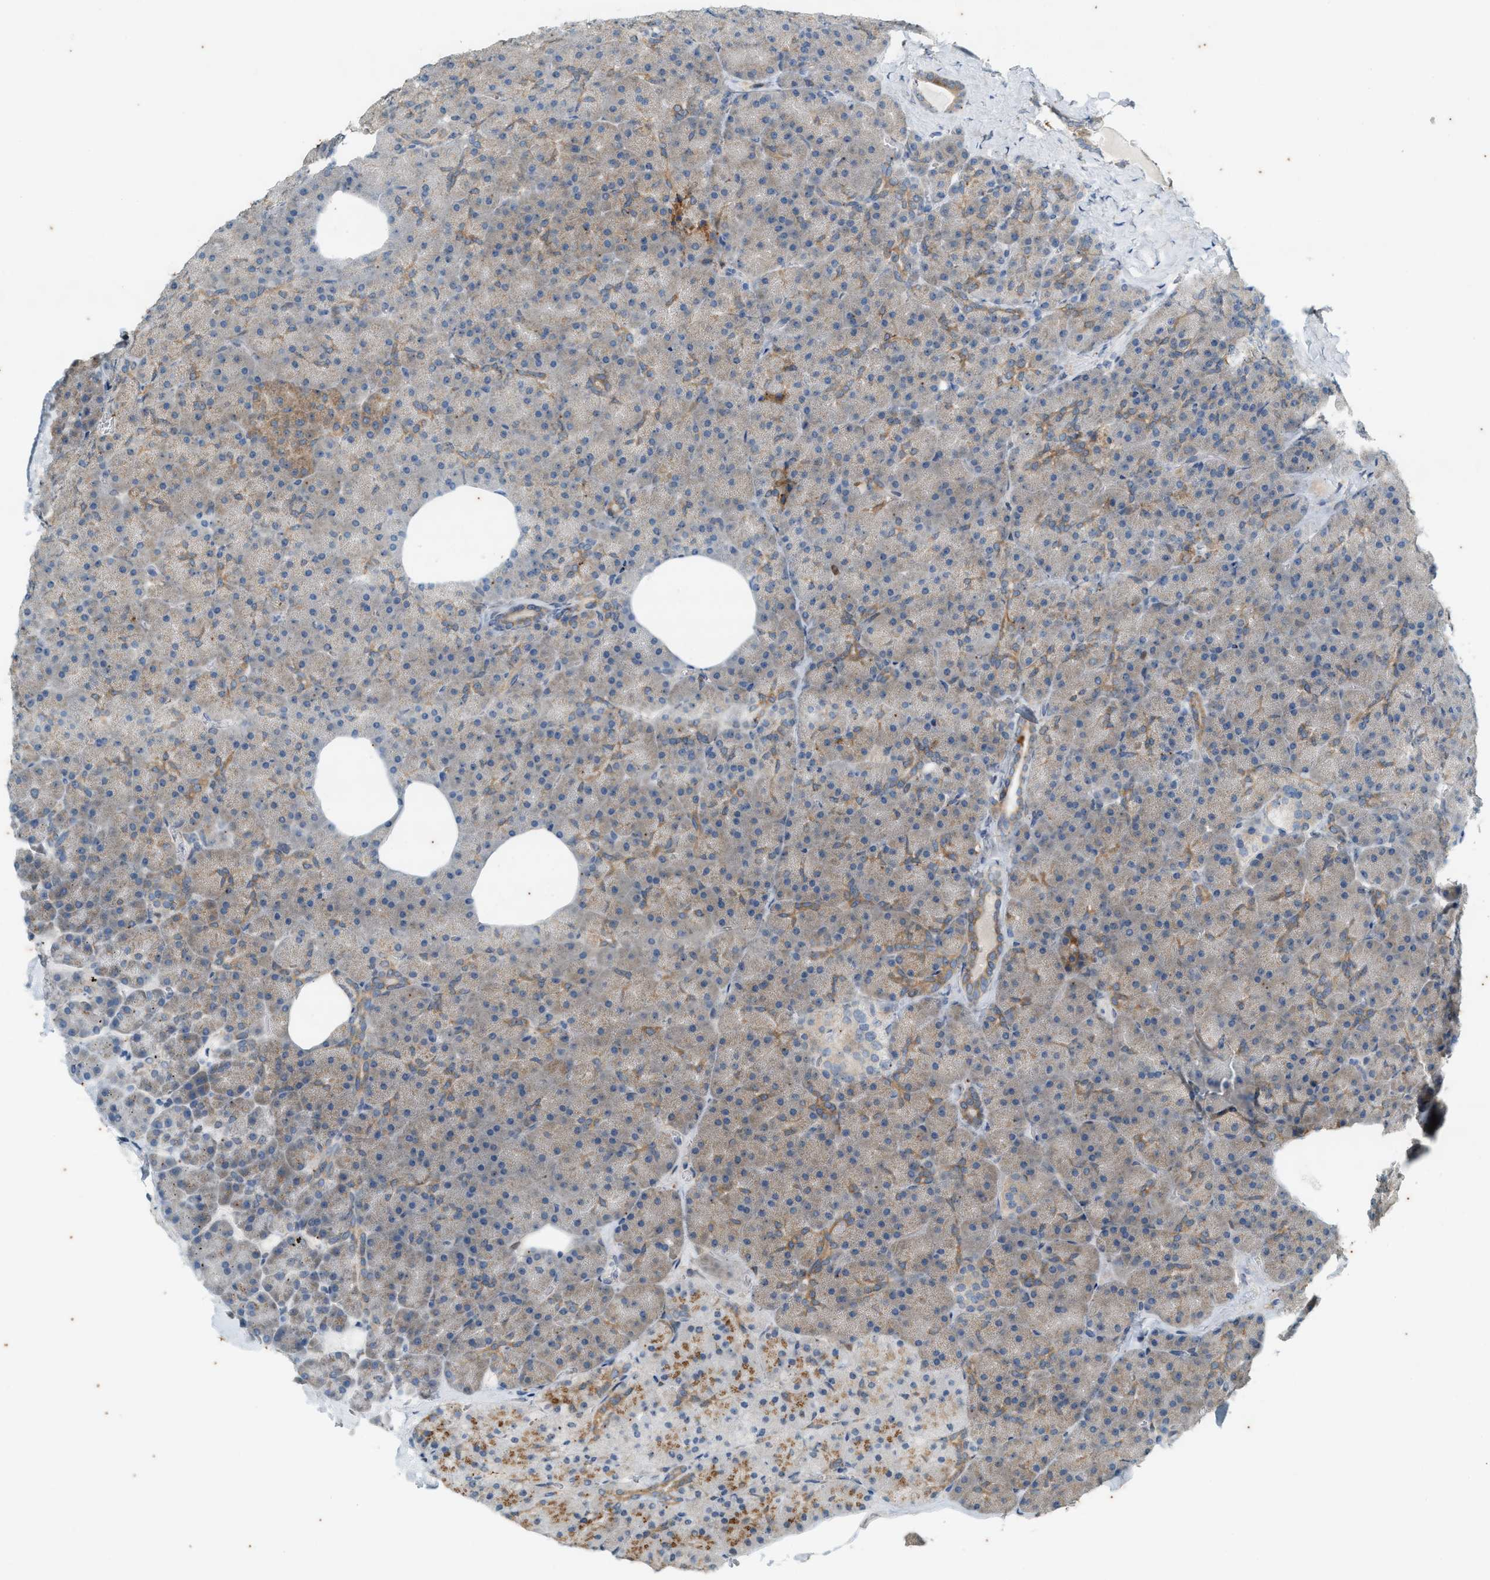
{"staining": {"intensity": "moderate", "quantity": "25%-75%", "location": "cytoplasmic/membranous"}, "tissue": "pancreas", "cell_type": "Exocrine glandular cells", "image_type": "normal", "snomed": [{"axis": "morphology", "description": "Normal tissue, NOS"}, {"axis": "morphology", "description": "Carcinoid, malignant, NOS"}, {"axis": "topography", "description": "Pancreas"}], "caption": "Immunohistochemical staining of normal human pancreas displays moderate cytoplasmic/membranous protein expression in approximately 25%-75% of exocrine glandular cells.", "gene": "CHPF2", "patient": {"sex": "female", "age": 35}}